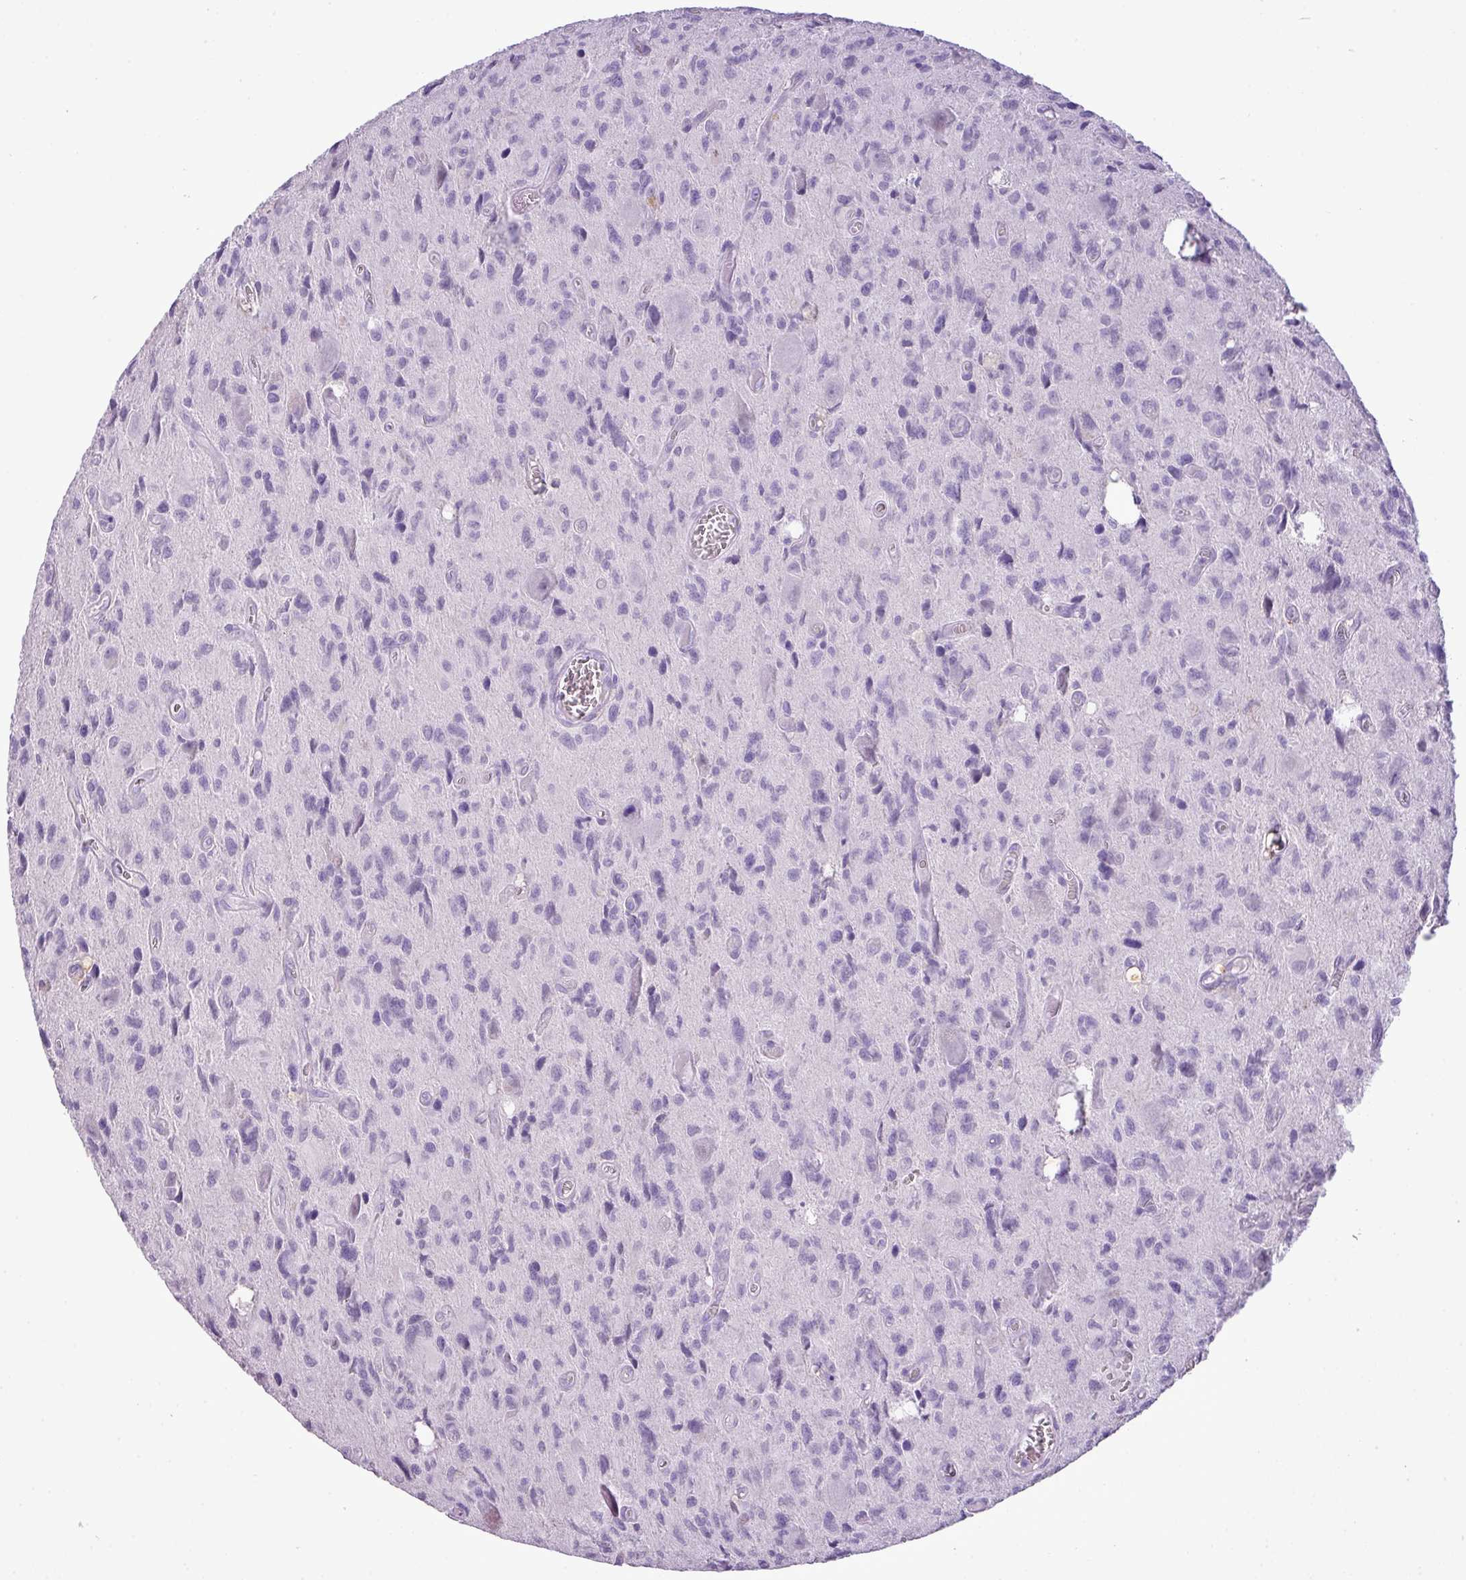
{"staining": {"intensity": "negative", "quantity": "none", "location": "none"}, "tissue": "glioma", "cell_type": "Tumor cells", "image_type": "cancer", "snomed": [{"axis": "morphology", "description": "Glioma, malignant, High grade"}, {"axis": "topography", "description": "Brain"}], "caption": "DAB immunohistochemical staining of glioma demonstrates no significant positivity in tumor cells.", "gene": "RBMXL2", "patient": {"sex": "male", "age": 76}}